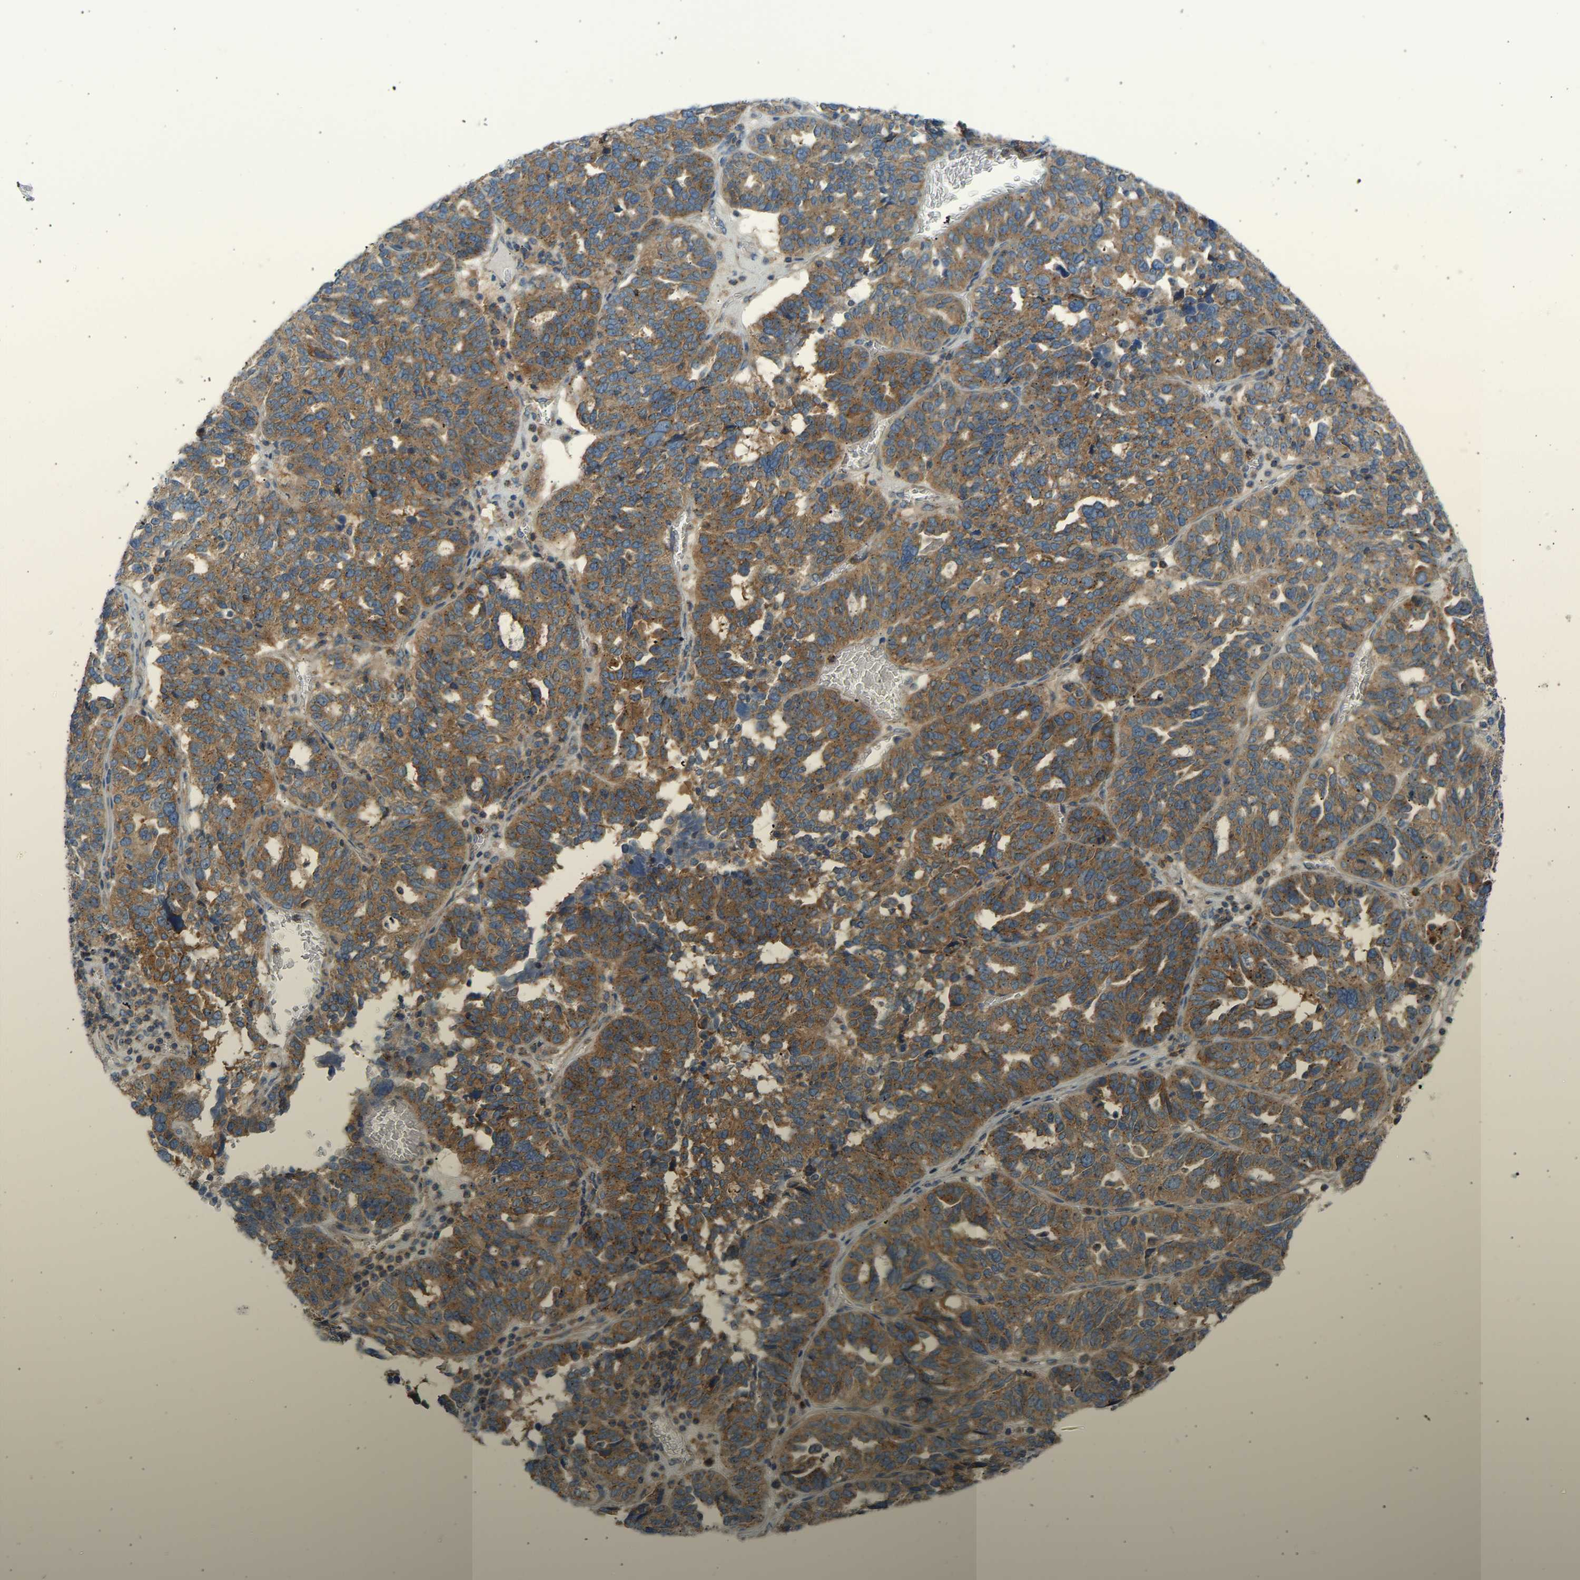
{"staining": {"intensity": "moderate", "quantity": ">75%", "location": "cytoplasmic/membranous"}, "tissue": "ovarian cancer", "cell_type": "Tumor cells", "image_type": "cancer", "snomed": [{"axis": "morphology", "description": "Cystadenocarcinoma, serous, NOS"}, {"axis": "topography", "description": "Ovary"}], "caption": "Immunohistochemical staining of human serous cystadenocarcinoma (ovarian) displays medium levels of moderate cytoplasmic/membranous positivity in approximately >75% of tumor cells.", "gene": "TRIM50", "patient": {"sex": "female", "age": 59}}